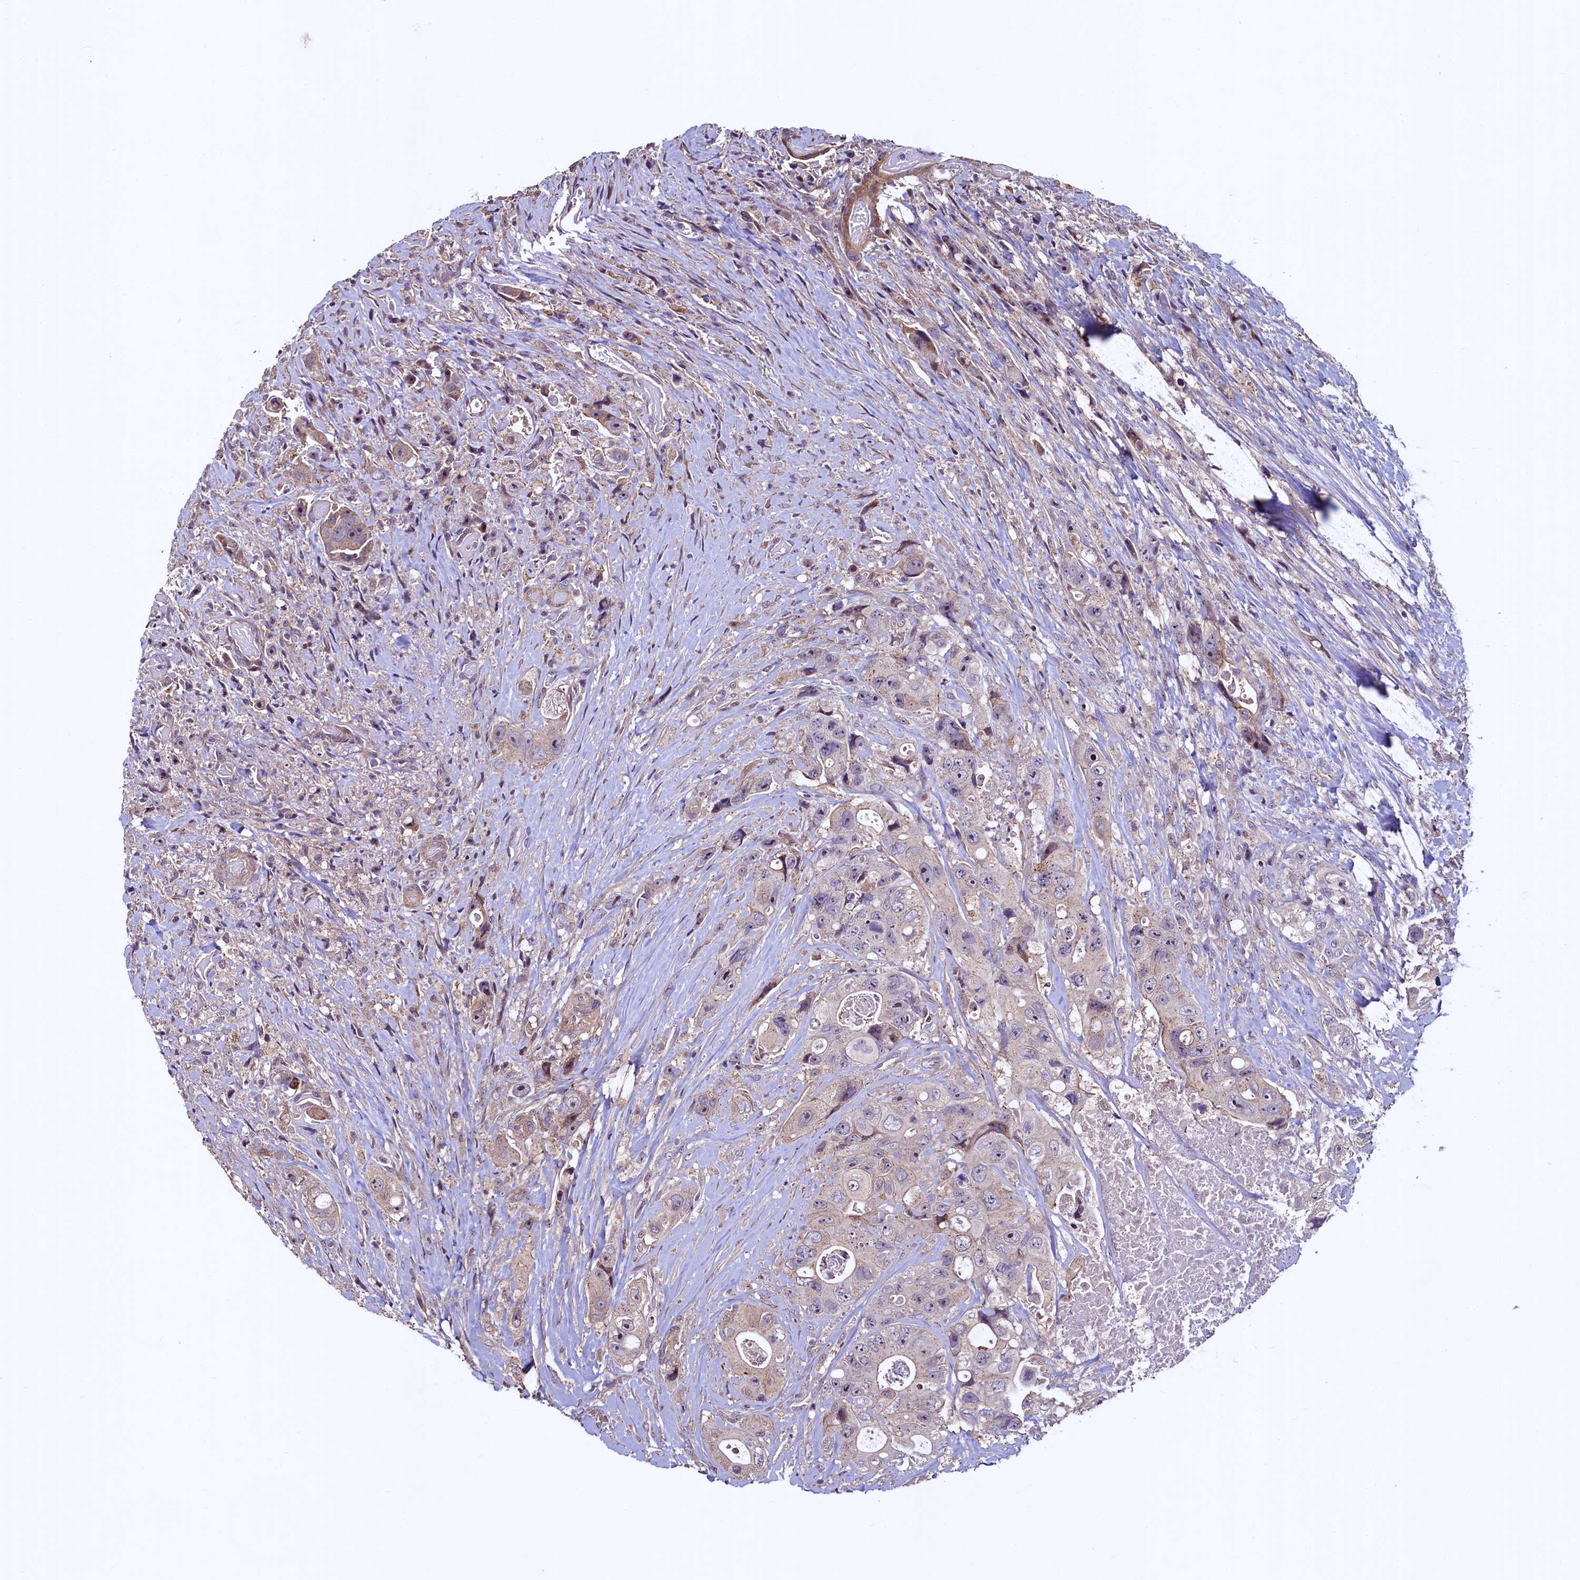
{"staining": {"intensity": "weak", "quantity": "<25%", "location": "cytoplasmic/membranous"}, "tissue": "colorectal cancer", "cell_type": "Tumor cells", "image_type": "cancer", "snomed": [{"axis": "morphology", "description": "Adenocarcinoma, NOS"}, {"axis": "topography", "description": "Colon"}], "caption": "Adenocarcinoma (colorectal) was stained to show a protein in brown. There is no significant positivity in tumor cells.", "gene": "PALM", "patient": {"sex": "female", "age": 46}}